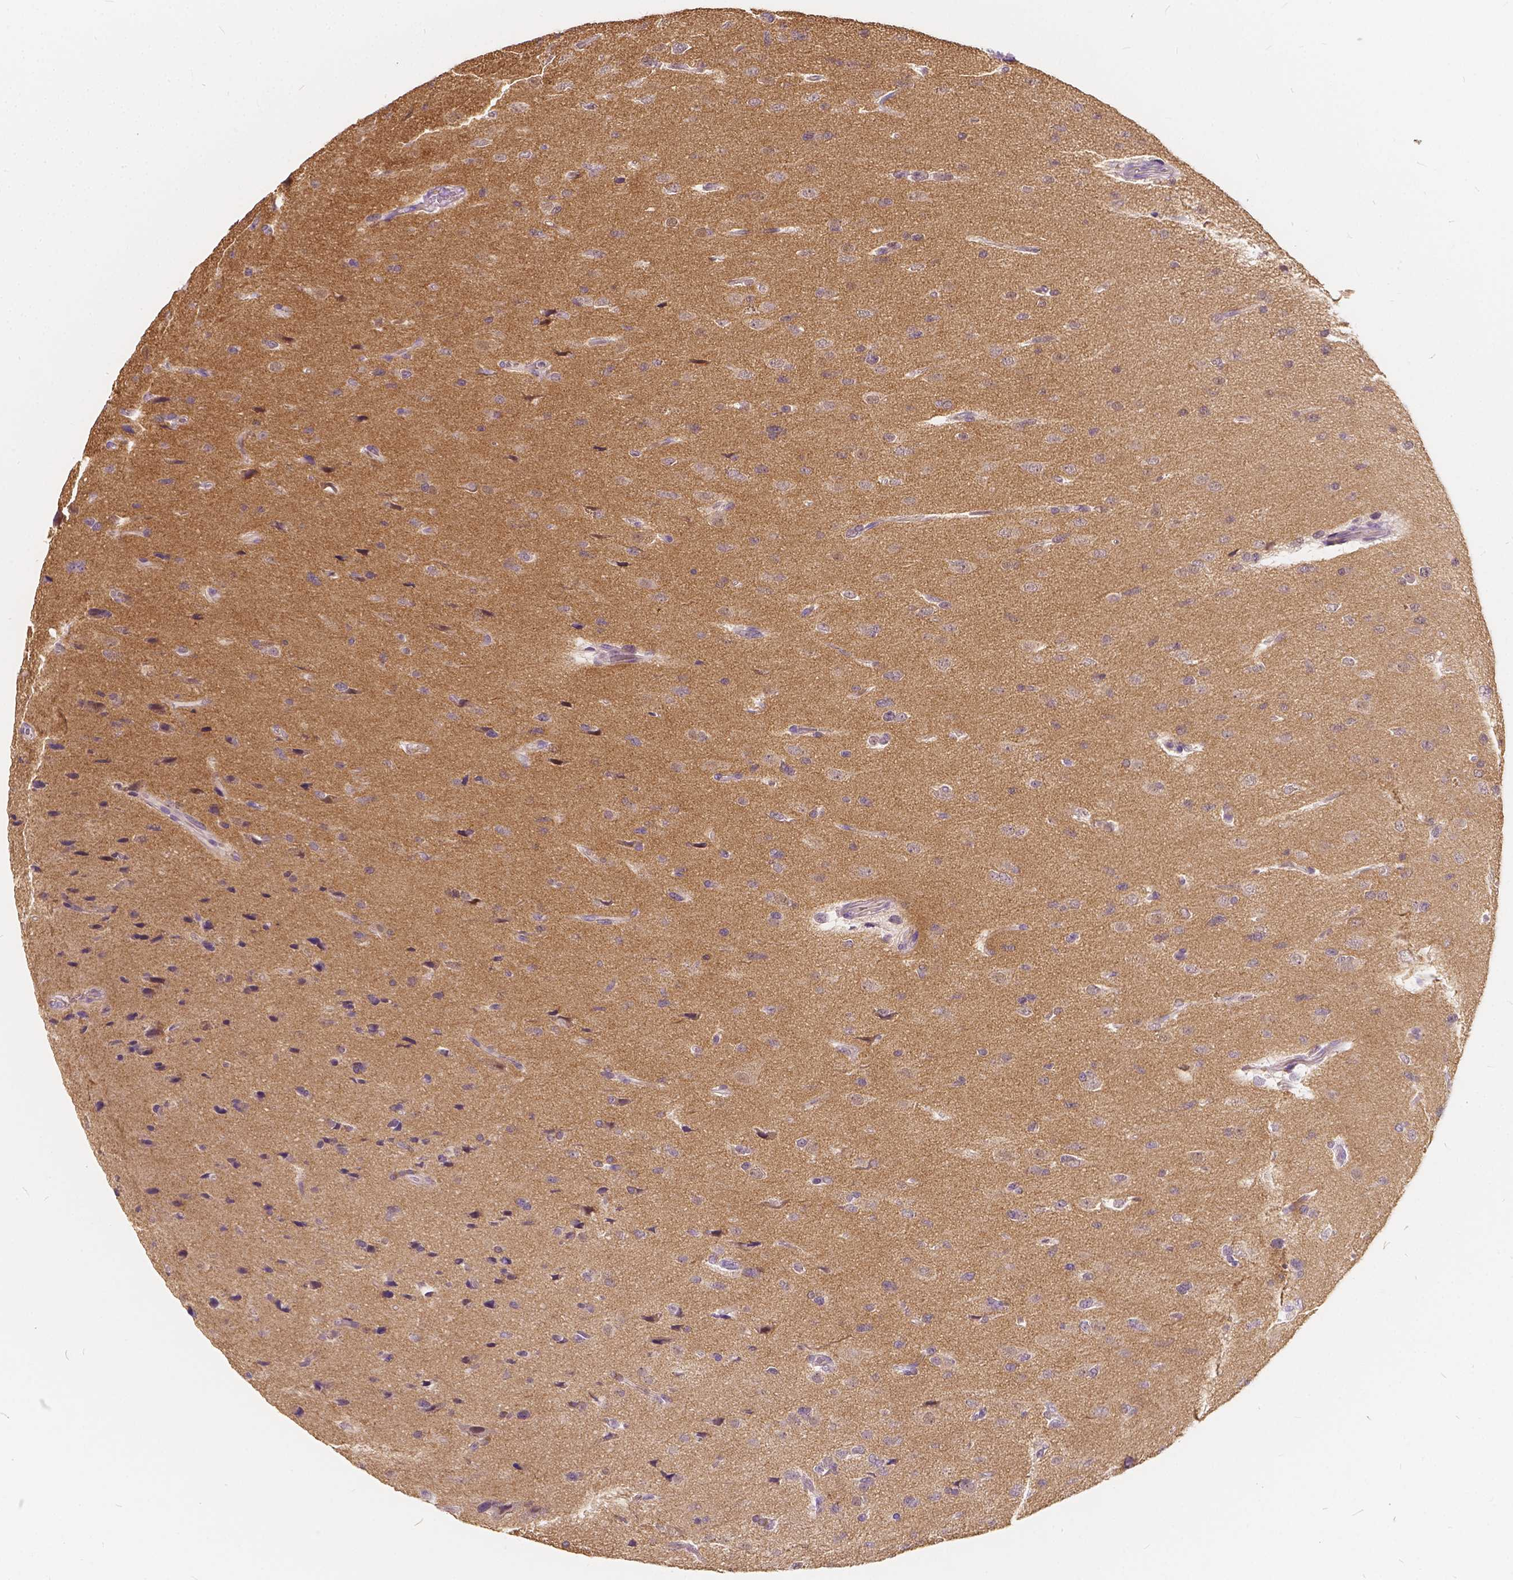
{"staining": {"intensity": "negative", "quantity": "none", "location": "none"}, "tissue": "glioma", "cell_type": "Tumor cells", "image_type": "cancer", "snomed": [{"axis": "morphology", "description": "Glioma, malignant, Low grade"}, {"axis": "topography", "description": "Brain"}], "caption": "A micrograph of glioma stained for a protein shows no brown staining in tumor cells.", "gene": "KIAA0513", "patient": {"sex": "female", "age": 55}}